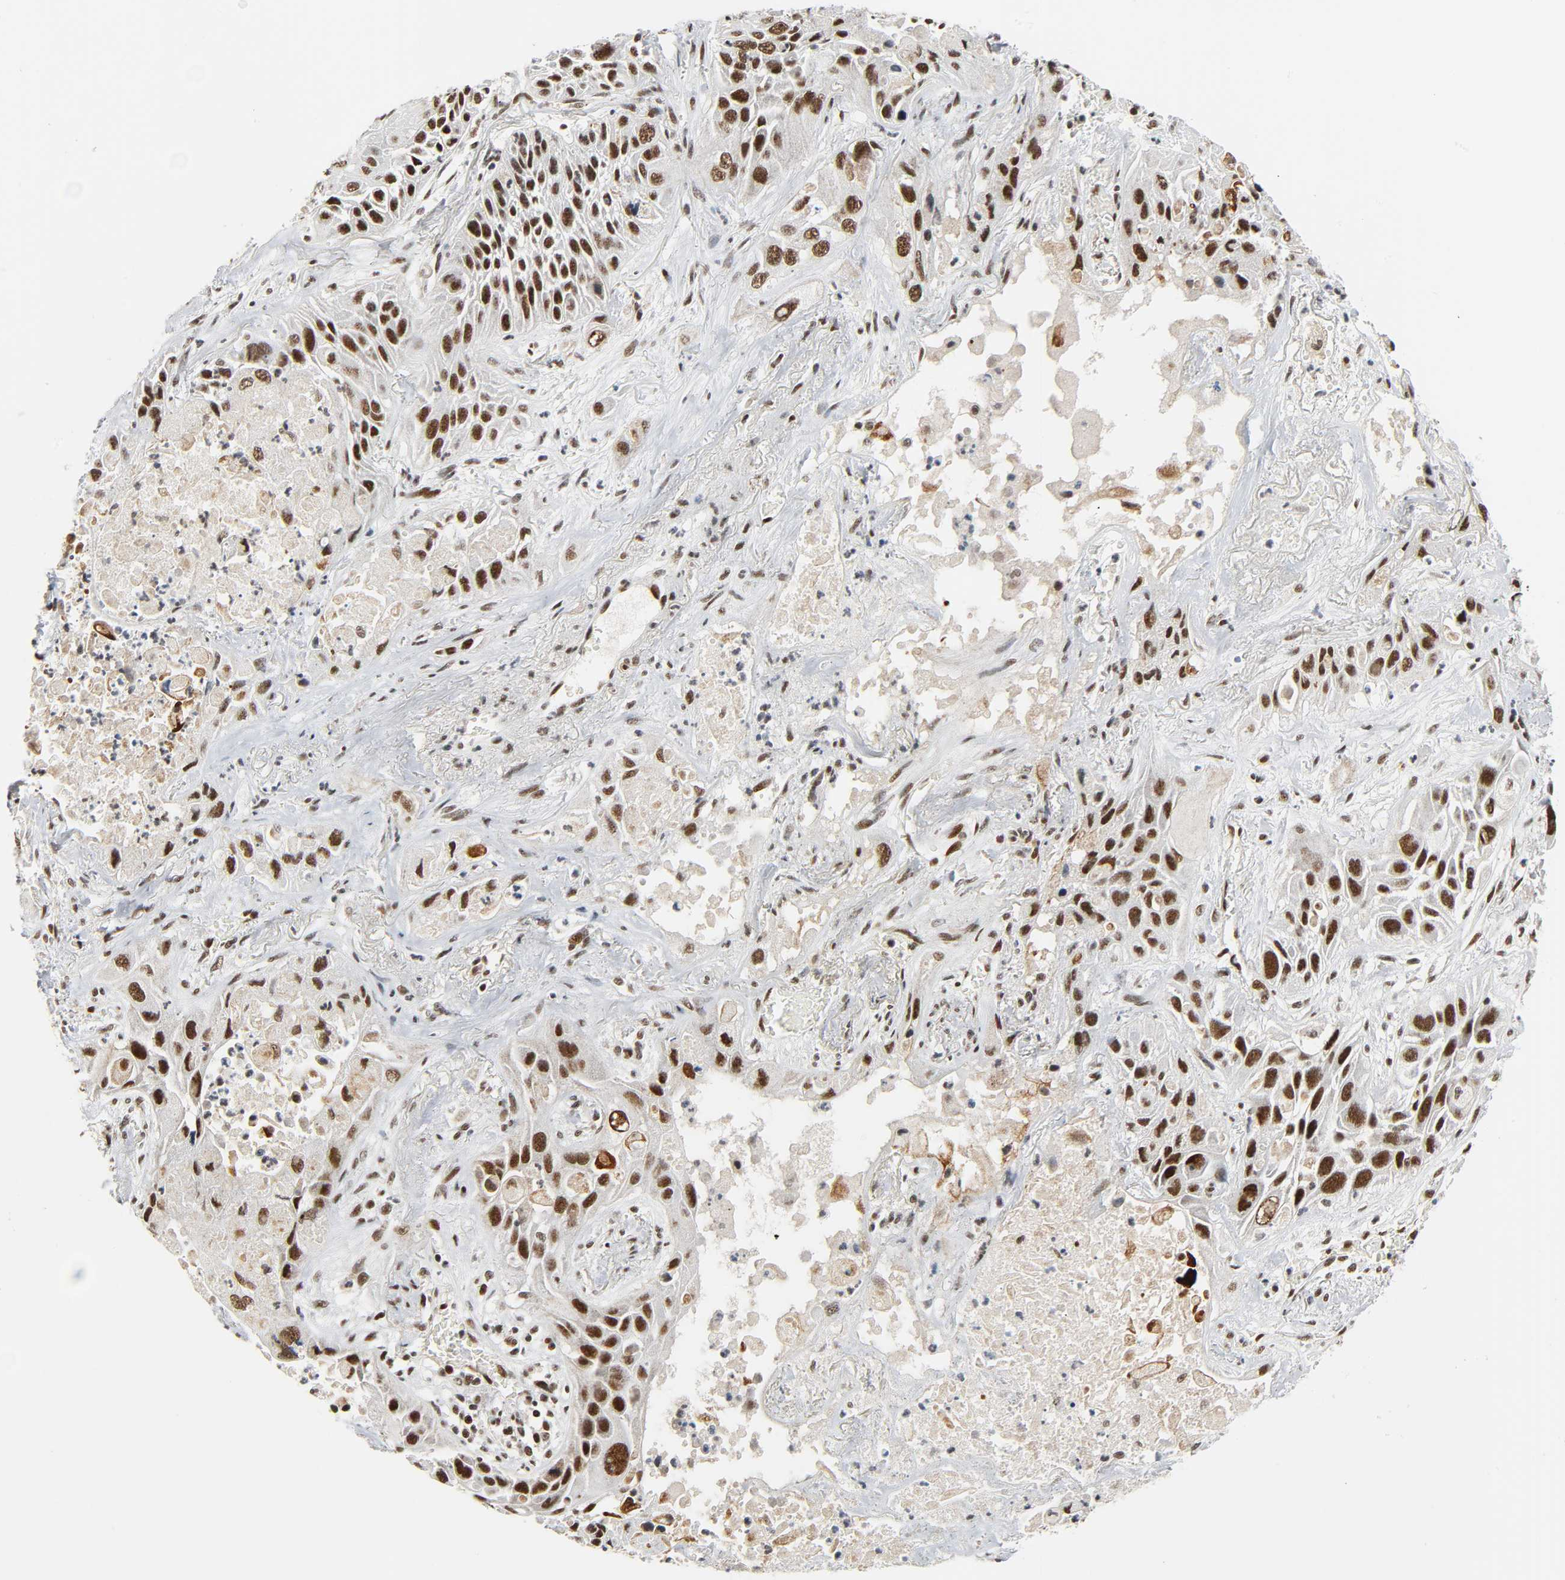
{"staining": {"intensity": "strong", "quantity": ">75%", "location": "nuclear"}, "tissue": "lung cancer", "cell_type": "Tumor cells", "image_type": "cancer", "snomed": [{"axis": "morphology", "description": "Squamous cell carcinoma, NOS"}, {"axis": "topography", "description": "Lung"}], "caption": "A micrograph showing strong nuclear expression in about >75% of tumor cells in squamous cell carcinoma (lung), as visualized by brown immunohistochemical staining.", "gene": "CDK9", "patient": {"sex": "female", "age": 76}}